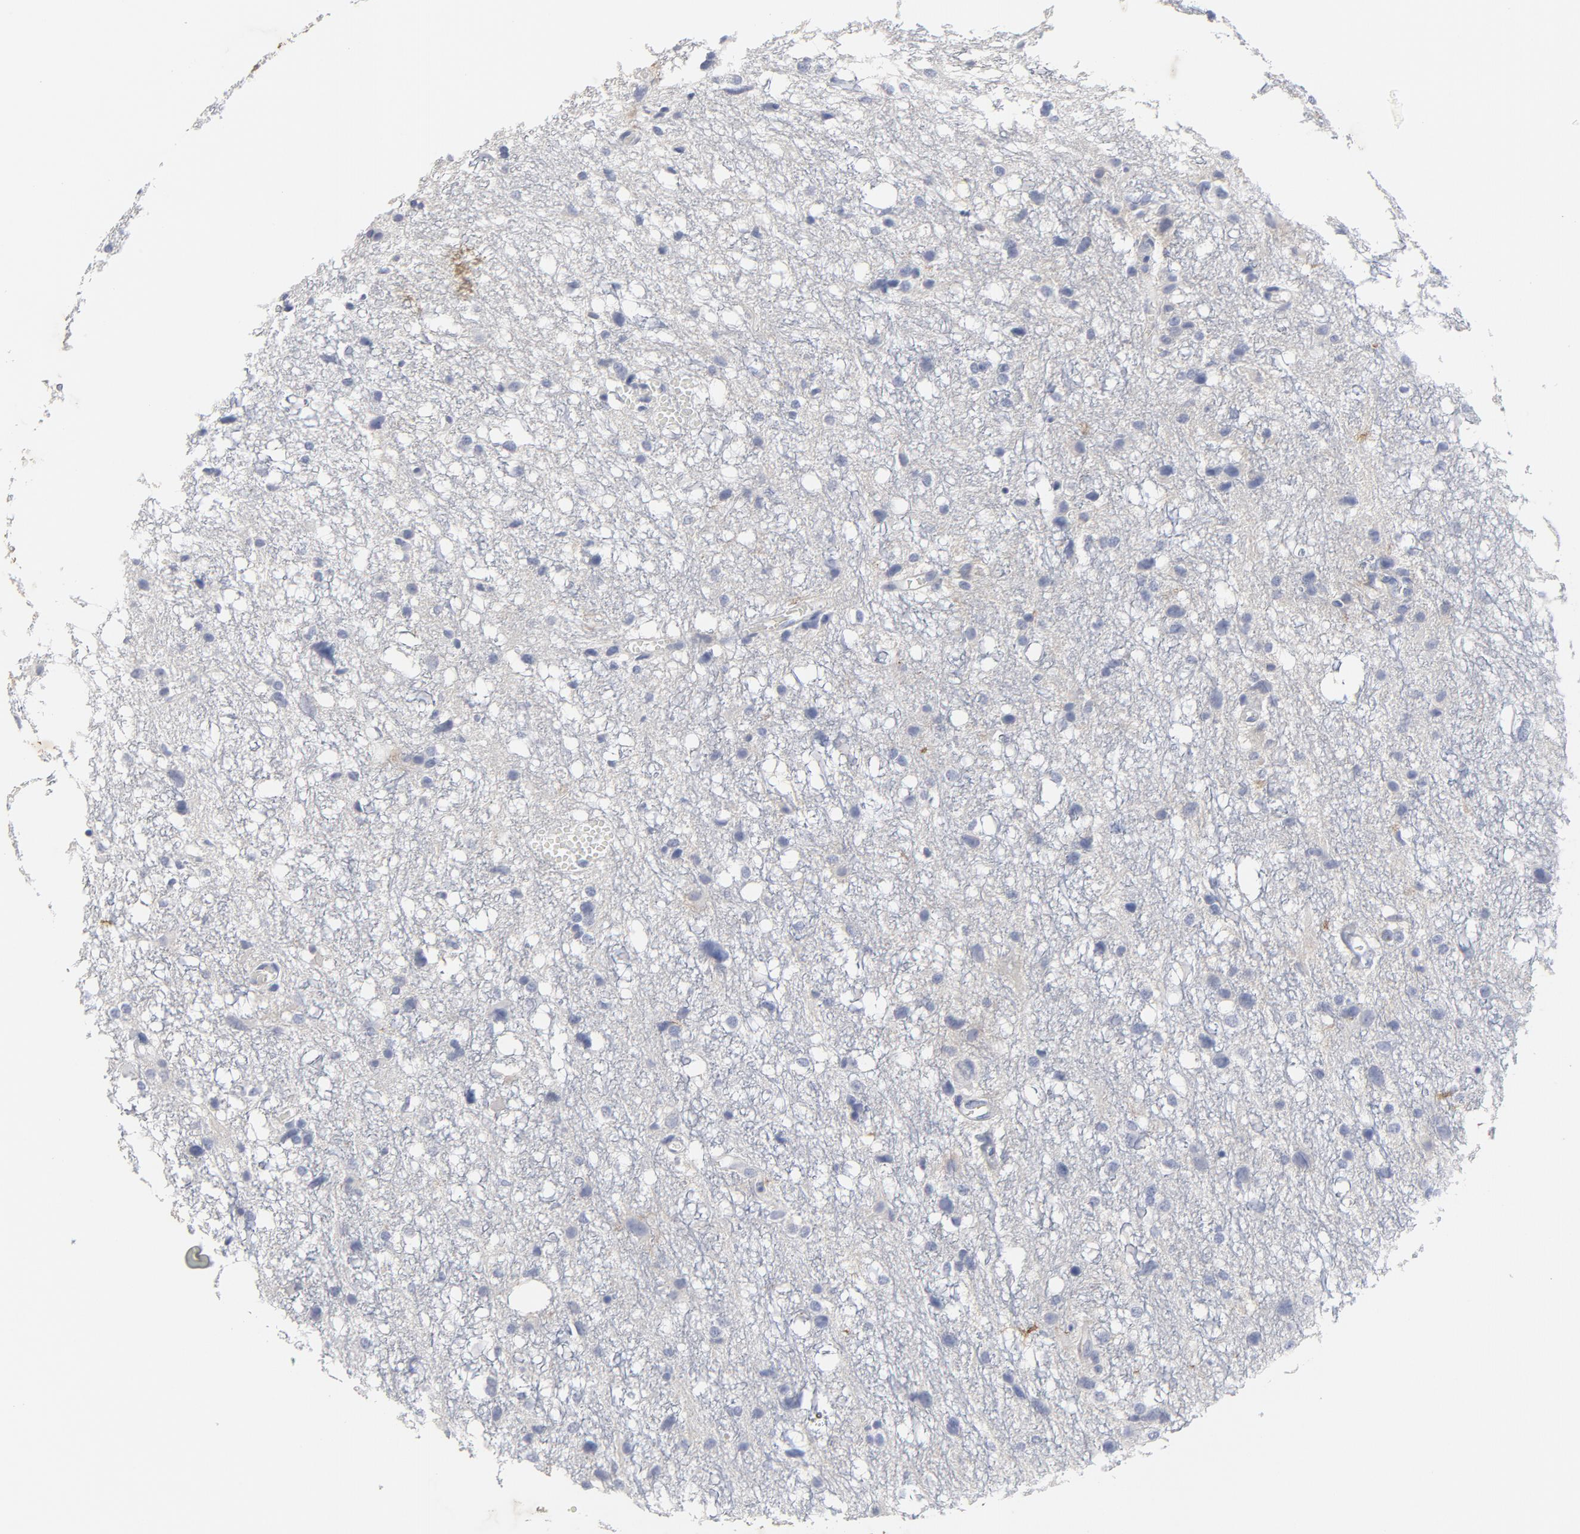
{"staining": {"intensity": "negative", "quantity": "none", "location": "none"}, "tissue": "glioma", "cell_type": "Tumor cells", "image_type": "cancer", "snomed": [{"axis": "morphology", "description": "Glioma, malignant, High grade"}, {"axis": "topography", "description": "Brain"}], "caption": "A high-resolution micrograph shows IHC staining of malignant glioma (high-grade), which shows no significant expression in tumor cells.", "gene": "TSPAN6", "patient": {"sex": "female", "age": 59}}